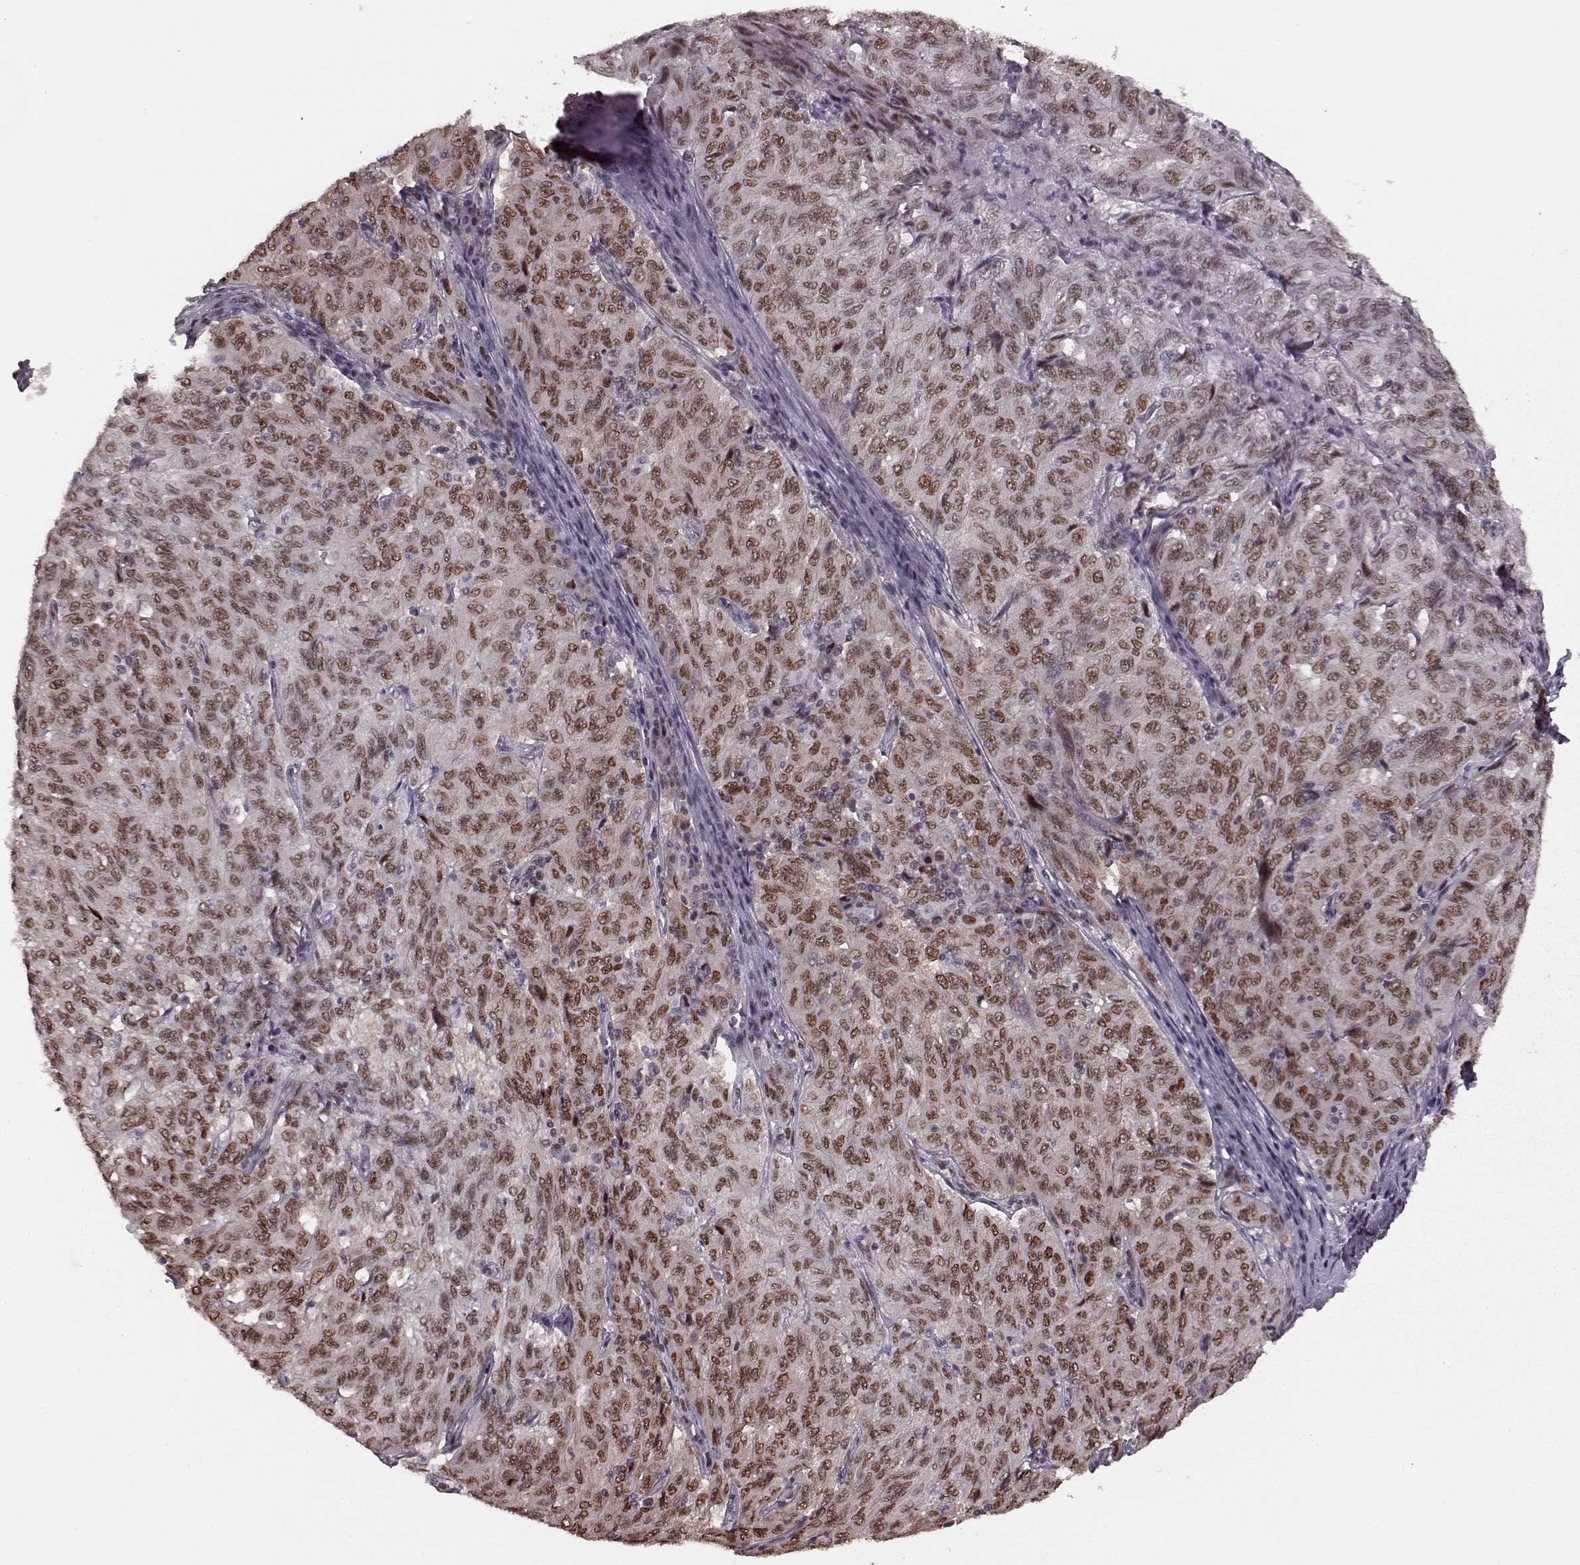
{"staining": {"intensity": "moderate", "quantity": ">75%", "location": "nuclear"}, "tissue": "pancreatic cancer", "cell_type": "Tumor cells", "image_type": "cancer", "snomed": [{"axis": "morphology", "description": "Adenocarcinoma, NOS"}, {"axis": "topography", "description": "Pancreas"}], "caption": "A photomicrograph of pancreatic cancer (adenocarcinoma) stained for a protein shows moderate nuclear brown staining in tumor cells. The staining is performed using DAB (3,3'-diaminobenzidine) brown chromogen to label protein expression. The nuclei are counter-stained blue using hematoxylin.", "gene": "NR2C1", "patient": {"sex": "male", "age": 63}}